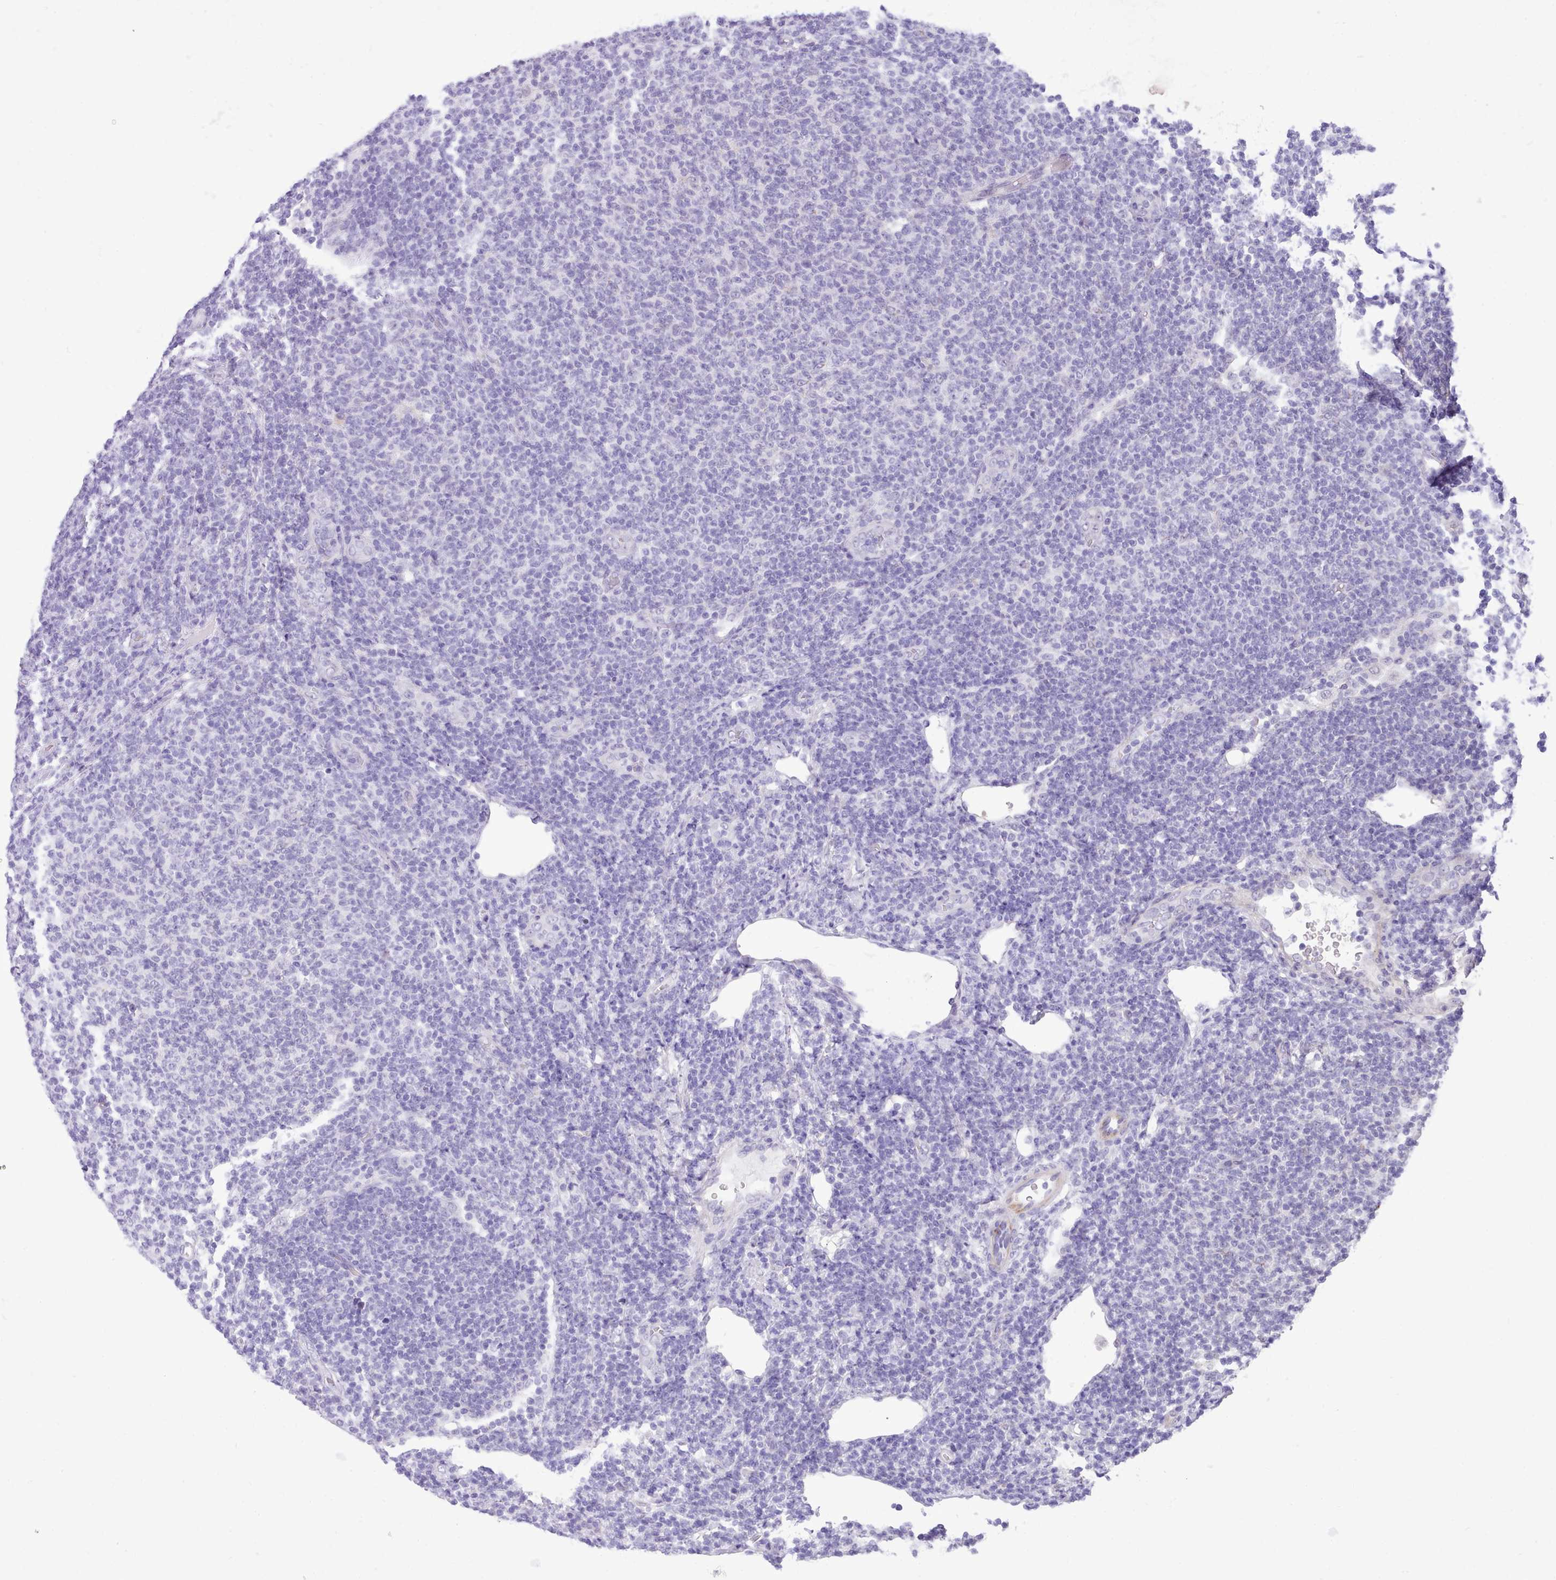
{"staining": {"intensity": "negative", "quantity": "none", "location": "none"}, "tissue": "lymphoma", "cell_type": "Tumor cells", "image_type": "cancer", "snomed": [{"axis": "morphology", "description": "Malignant lymphoma, non-Hodgkin's type, Low grade"}, {"axis": "topography", "description": "Lymph node"}], "caption": "DAB (3,3'-diaminobenzidine) immunohistochemical staining of human lymphoma displays no significant positivity in tumor cells. Brightfield microscopy of immunohistochemistry (IHC) stained with DAB (brown) and hematoxylin (blue), captured at high magnification.", "gene": "LRRC37A", "patient": {"sex": "male", "age": 66}}